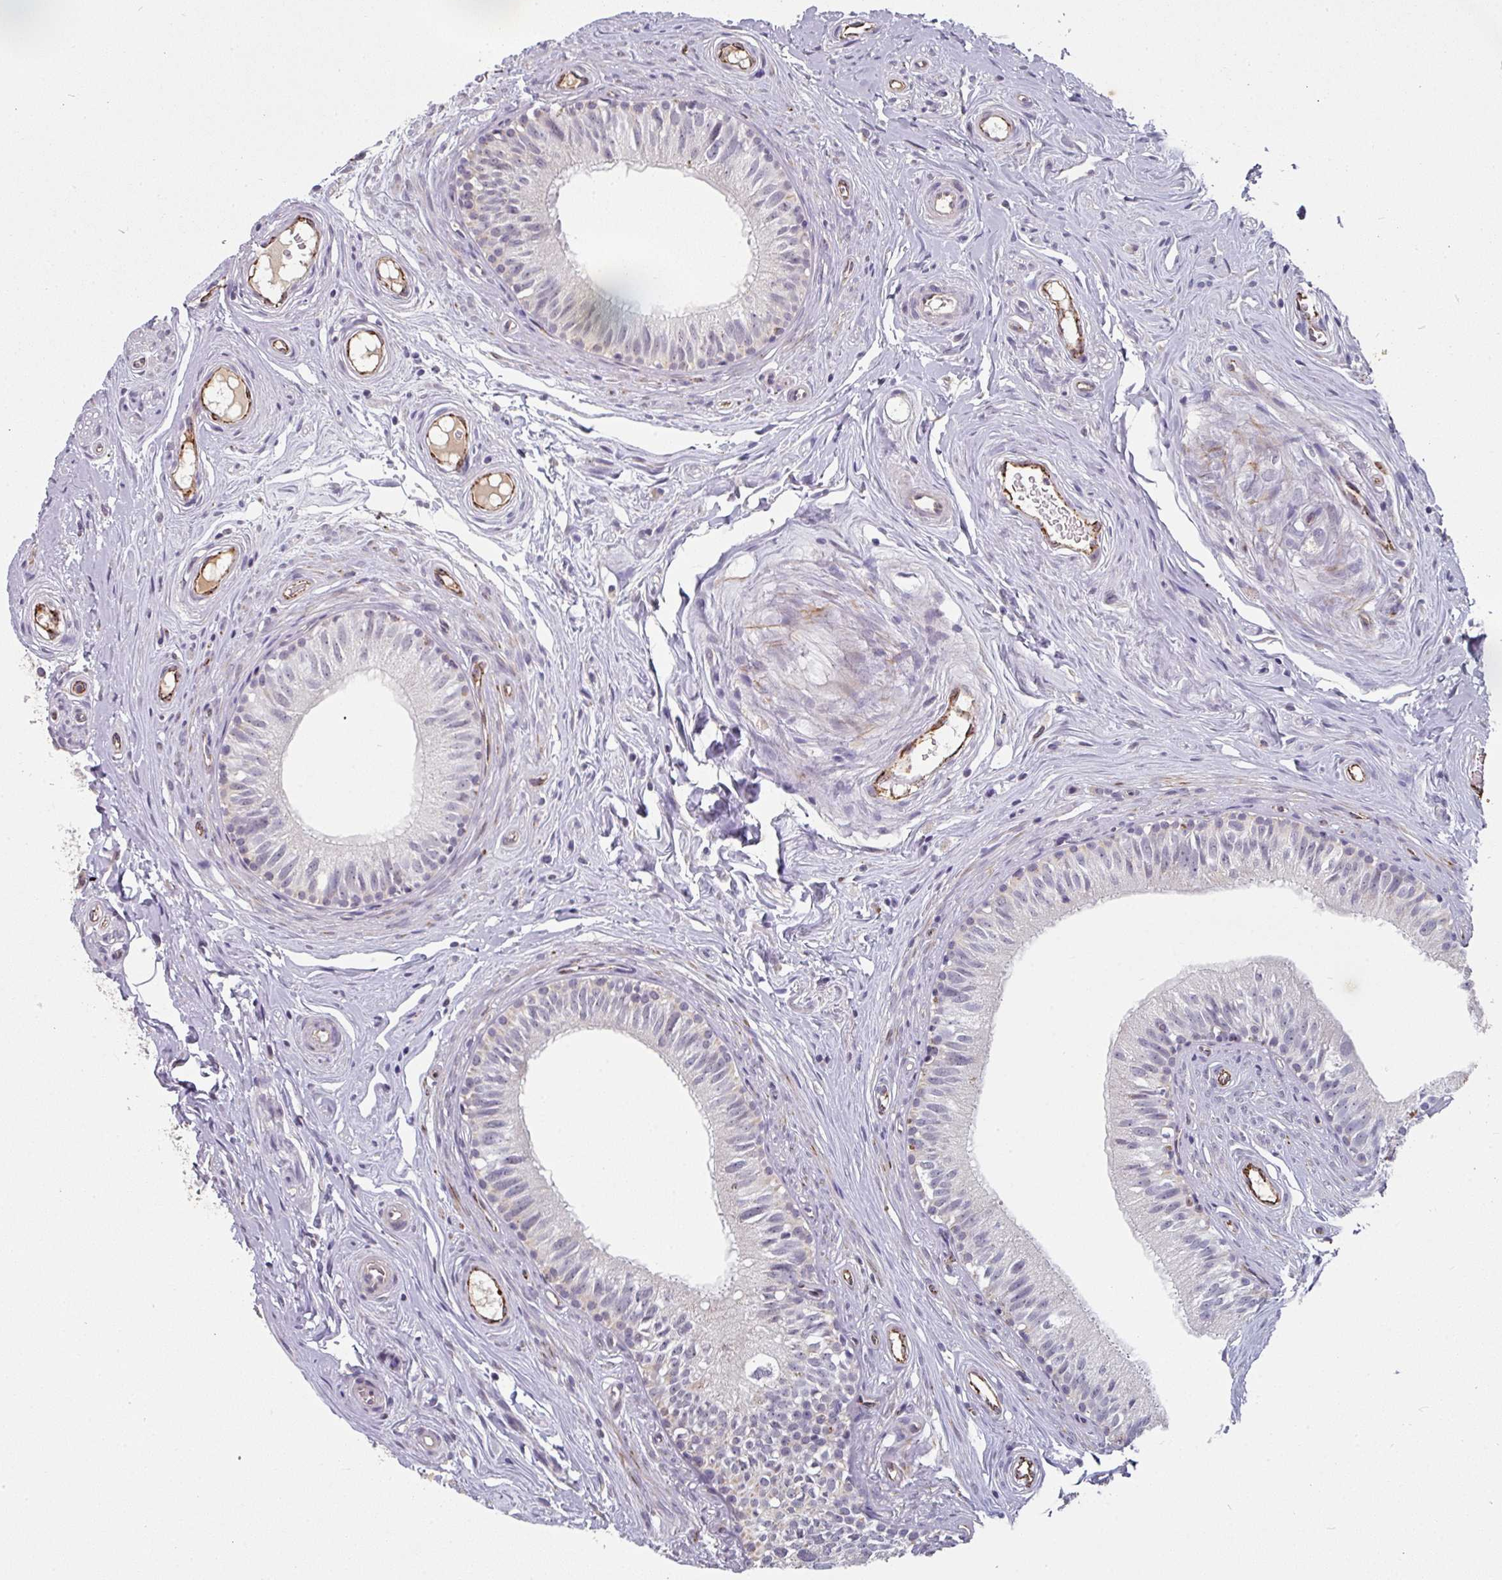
{"staining": {"intensity": "moderate", "quantity": "<25%", "location": "nuclear"}, "tissue": "epididymis", "cell_type": "Glandular cells", "image_type": "normal", "snomed": [{"axis": "morphology", "description": "Normal tissue, NOS"}, {"axis": "morphology", "description": "Seminoma, NOS"}, {"axis": "topography", "description": "Testis"}, {"axis": "topography", "description": "Epididymis"}], "caption": "Brown immunohistochemical staining in unremarkable epididymis reveals moderate nuclear staining in about <25% of glandular cells. (DAB (3,3'-diaminobenzidine) IHC with brightfield microscopy, high magnification).", "gene": "SIDT2", "patient": {"sex": "male", "age": 45}}